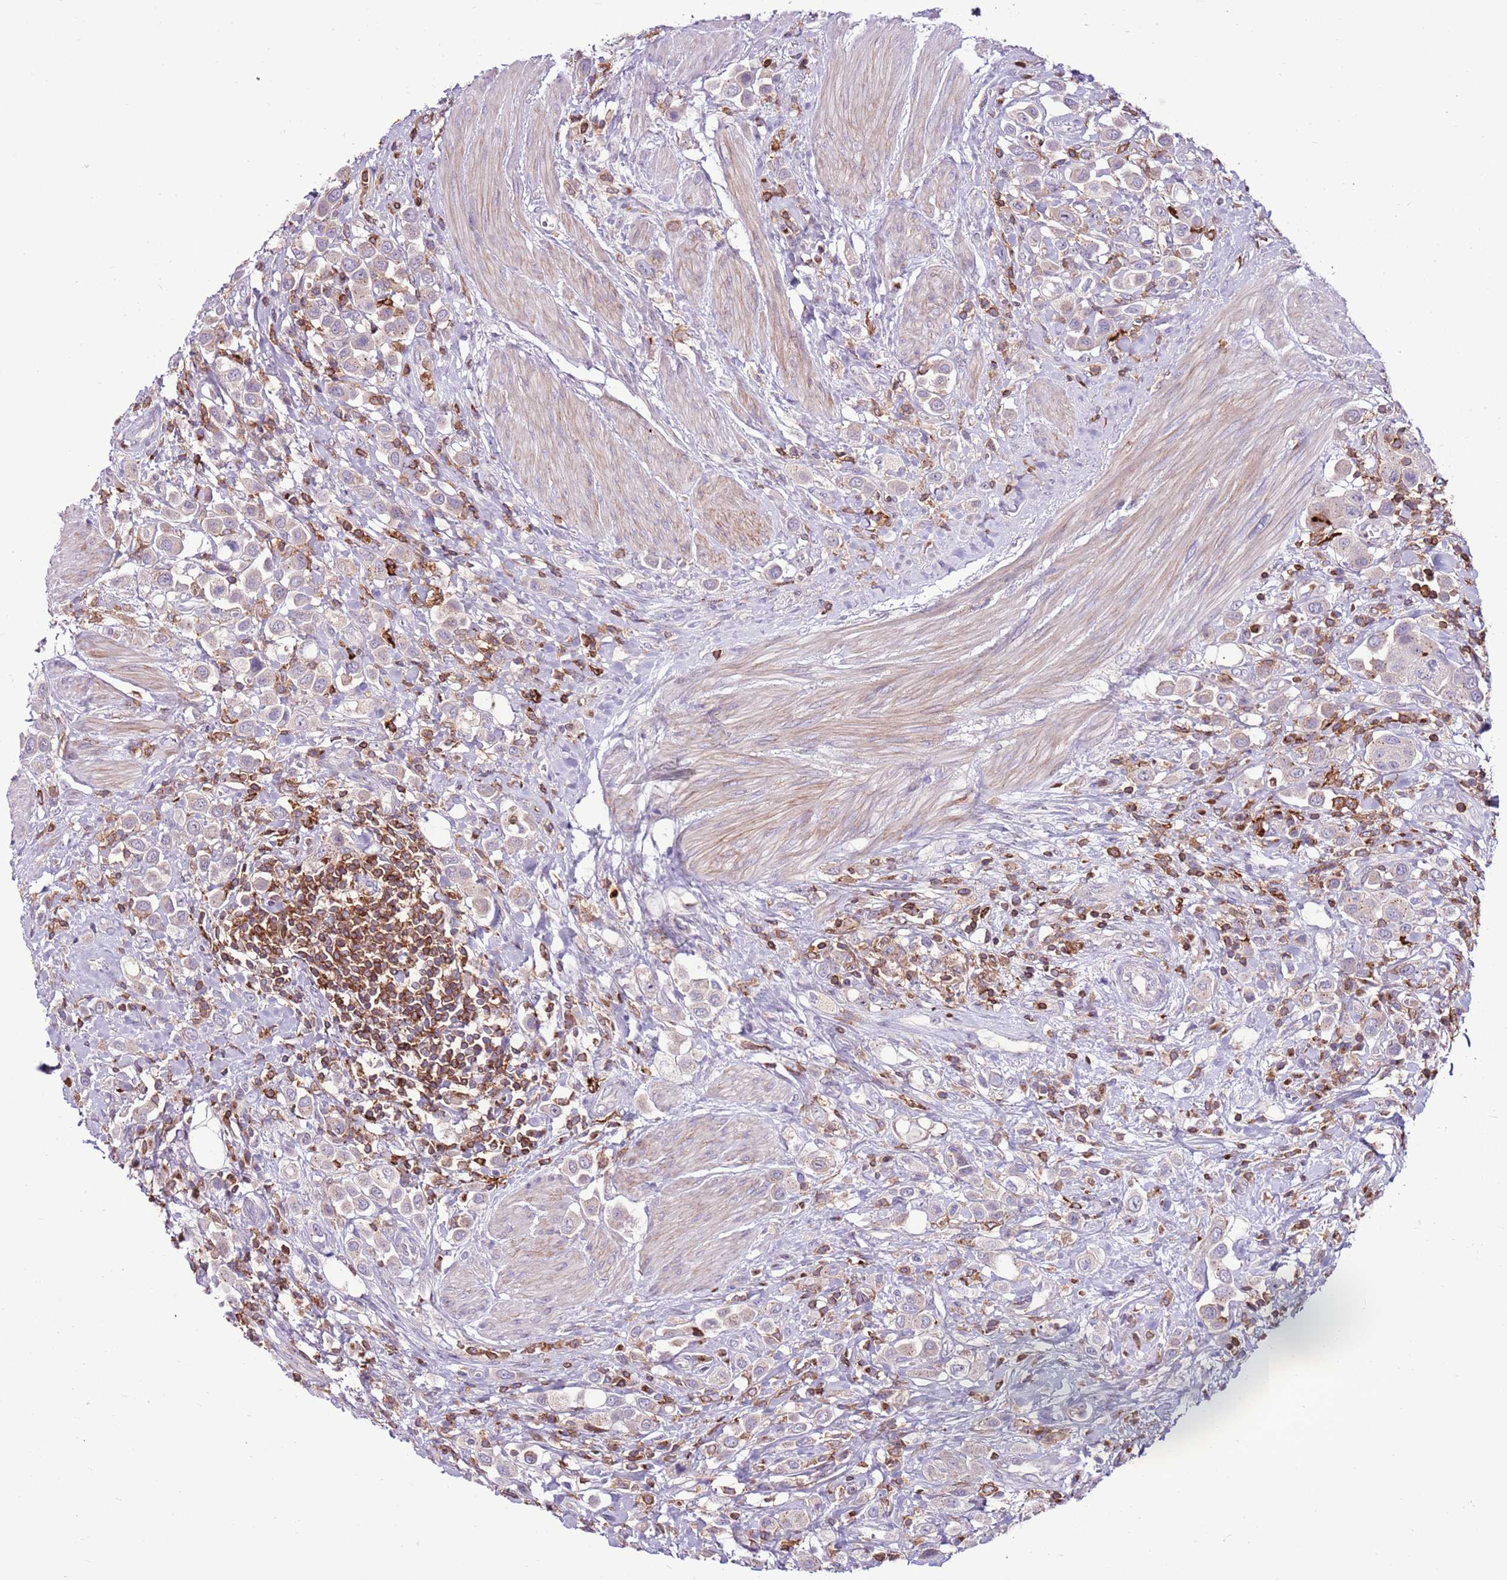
{"staining": {"intensity": "weak", "quantity": "<25%", "location": "cytoplasmic/membranous"}, "tissue": "urothelial cancer", "cell_type": "Tumor cells", "image_type": "cancer", "snomed": [{"axis": "morphology", "description": "Urothelial carcinoma, High grade"}, {"axis": "topography", "description": "Urinary bladder"}], "caption": "Immunohistochemistry micrograph of human urothelial cancer stained for a protein (brown), which reveals no positivity in tumor cells. (Brightfield microscopy of DAB (3,3'-diaminobenzidine) immunohistochemistry (IHC) at high magnification).", "gene": "ZSWIM1", "patient": {"sex": "male", "age": 50}}